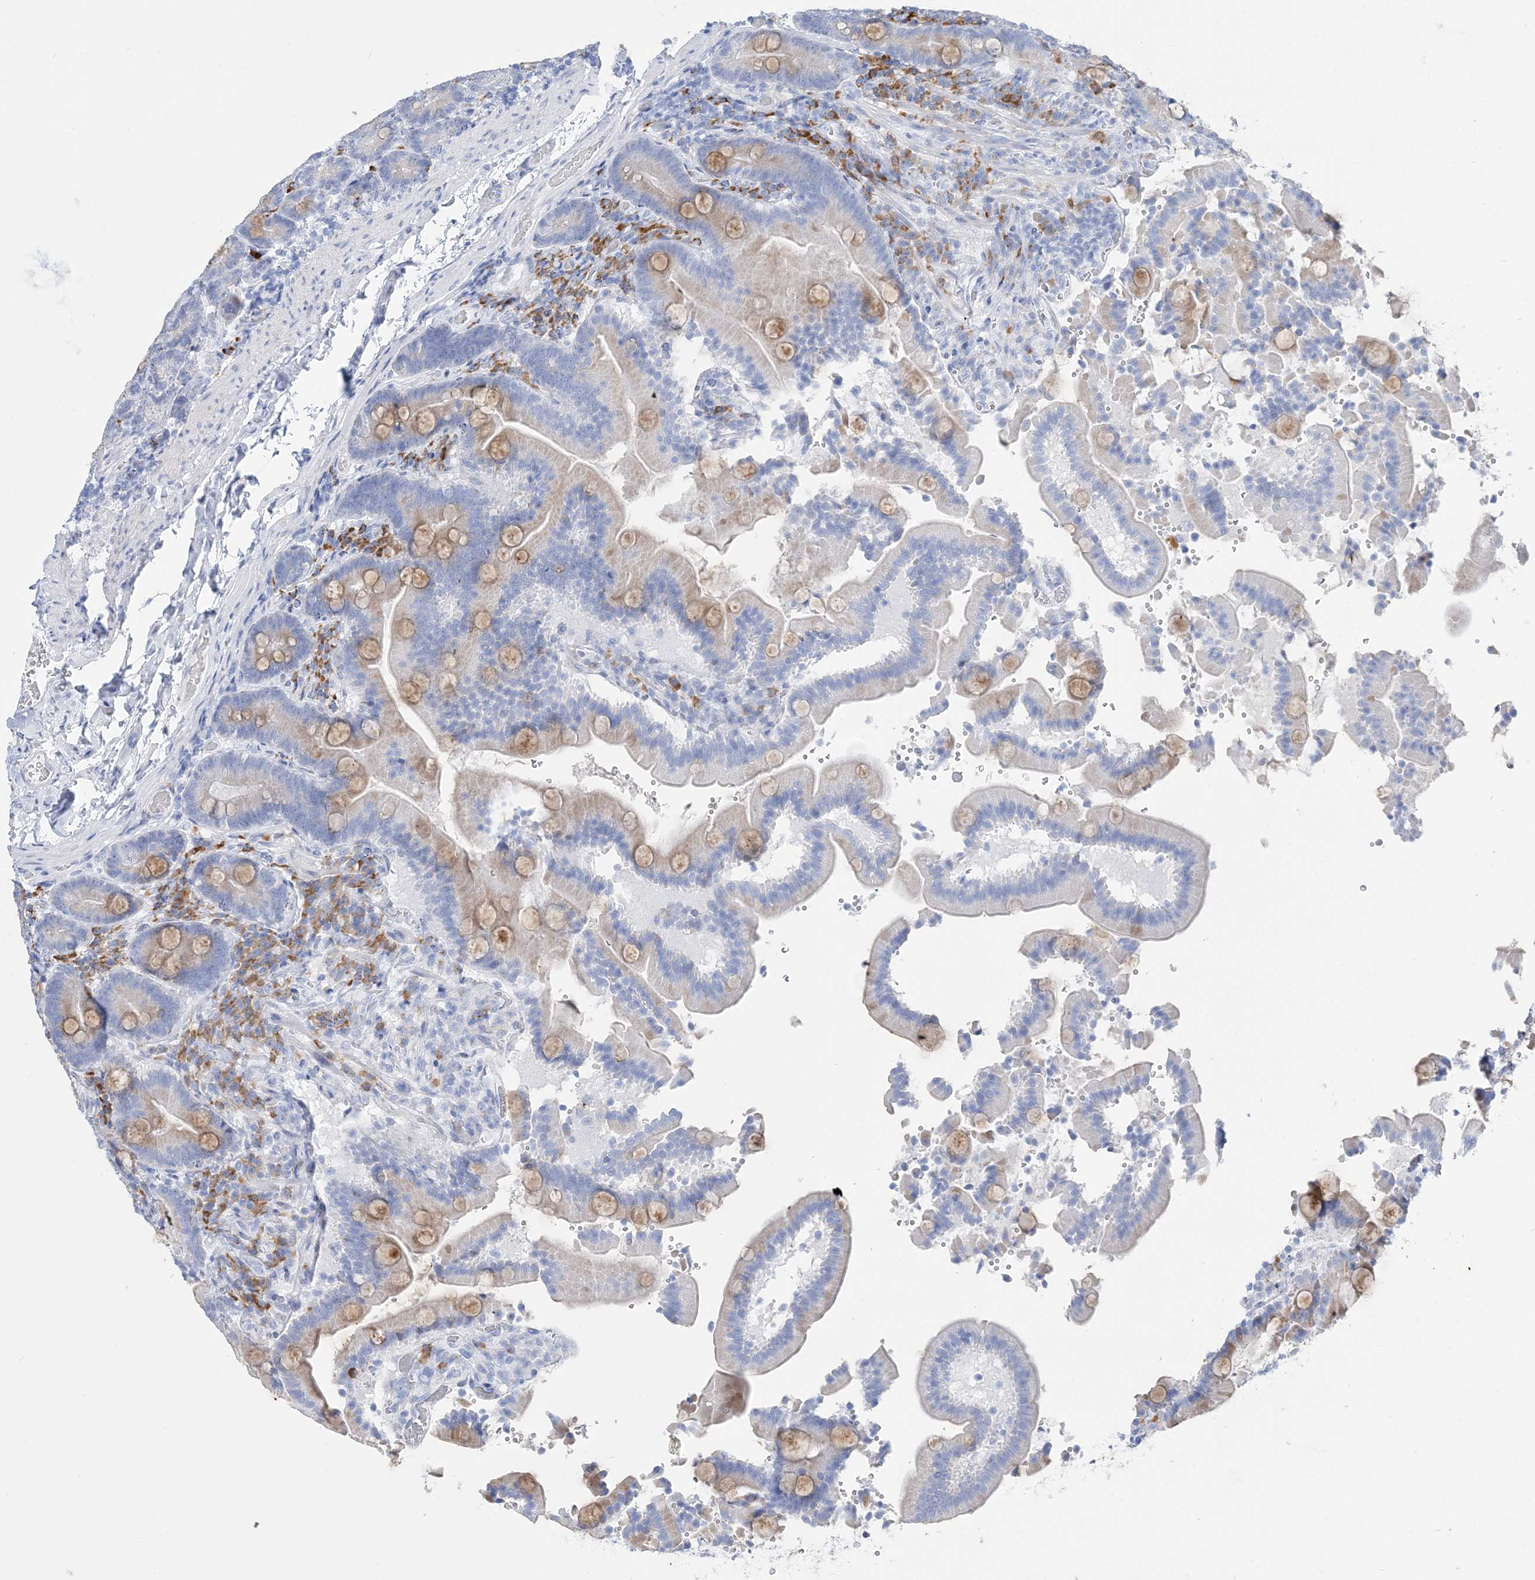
{"staining": {"intensity": "moderate", "quantity": "25%-75%", "location": "cytoplasmic/membranous"}, "tissue": "duodenum", "cell_type": "Glandular cells", "image_type": "normal", "snomed": [{"axis": "morphology", "description": "Normal tissue, NOS"}, {"axis": "topography", "description": "Duodenum"}], "caption": "Immunohistochemical staining of unremarkable human duodenum demonstrates moderate cytoplasmic/membranous protein positivity in about 25%-75% of glandular cells. (DAB = brown stain, brightfield microscopy at high magnification).", "gene": "TSPYL6", "patient": {"sex": "female", "age": 62}}